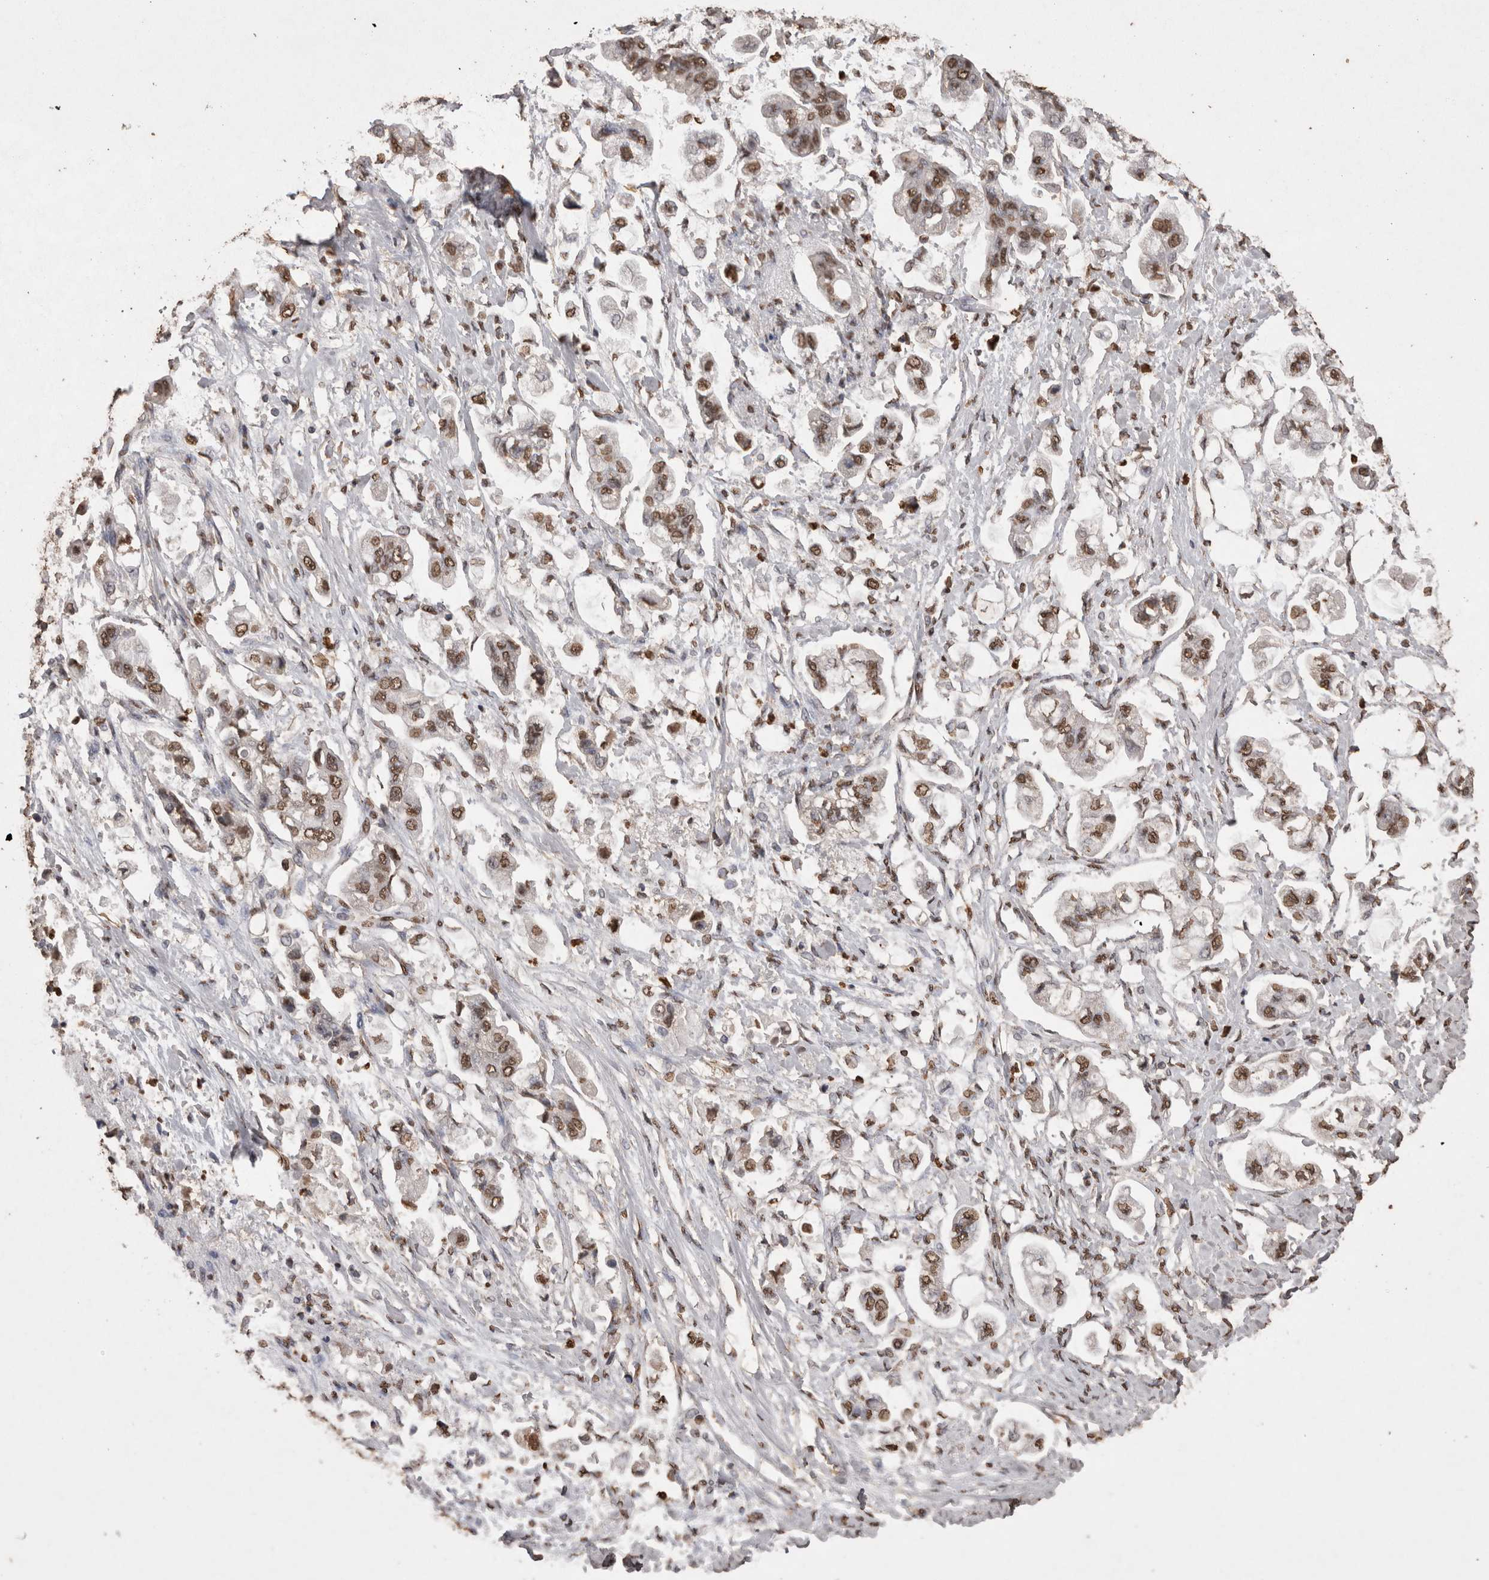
{"staining": {"intensity": "moderate", "quantity": ">75%", "location": "nuclear"}, "tissue": "stomach cancer", "cell_type": "Tumor cells", "image_type": "cancer", "snomed": [{"axis": "morphology", "description": "Adenocarcinoma, NOS"}, {"axis": "topography", "description": "Stomach"}], "caption": "Human stomach cancer stained with a protein marker demonstrates moderate staining in tumor cells.", "gene": "POU5F1", "patient": {"sex": "male", "age": 62}}